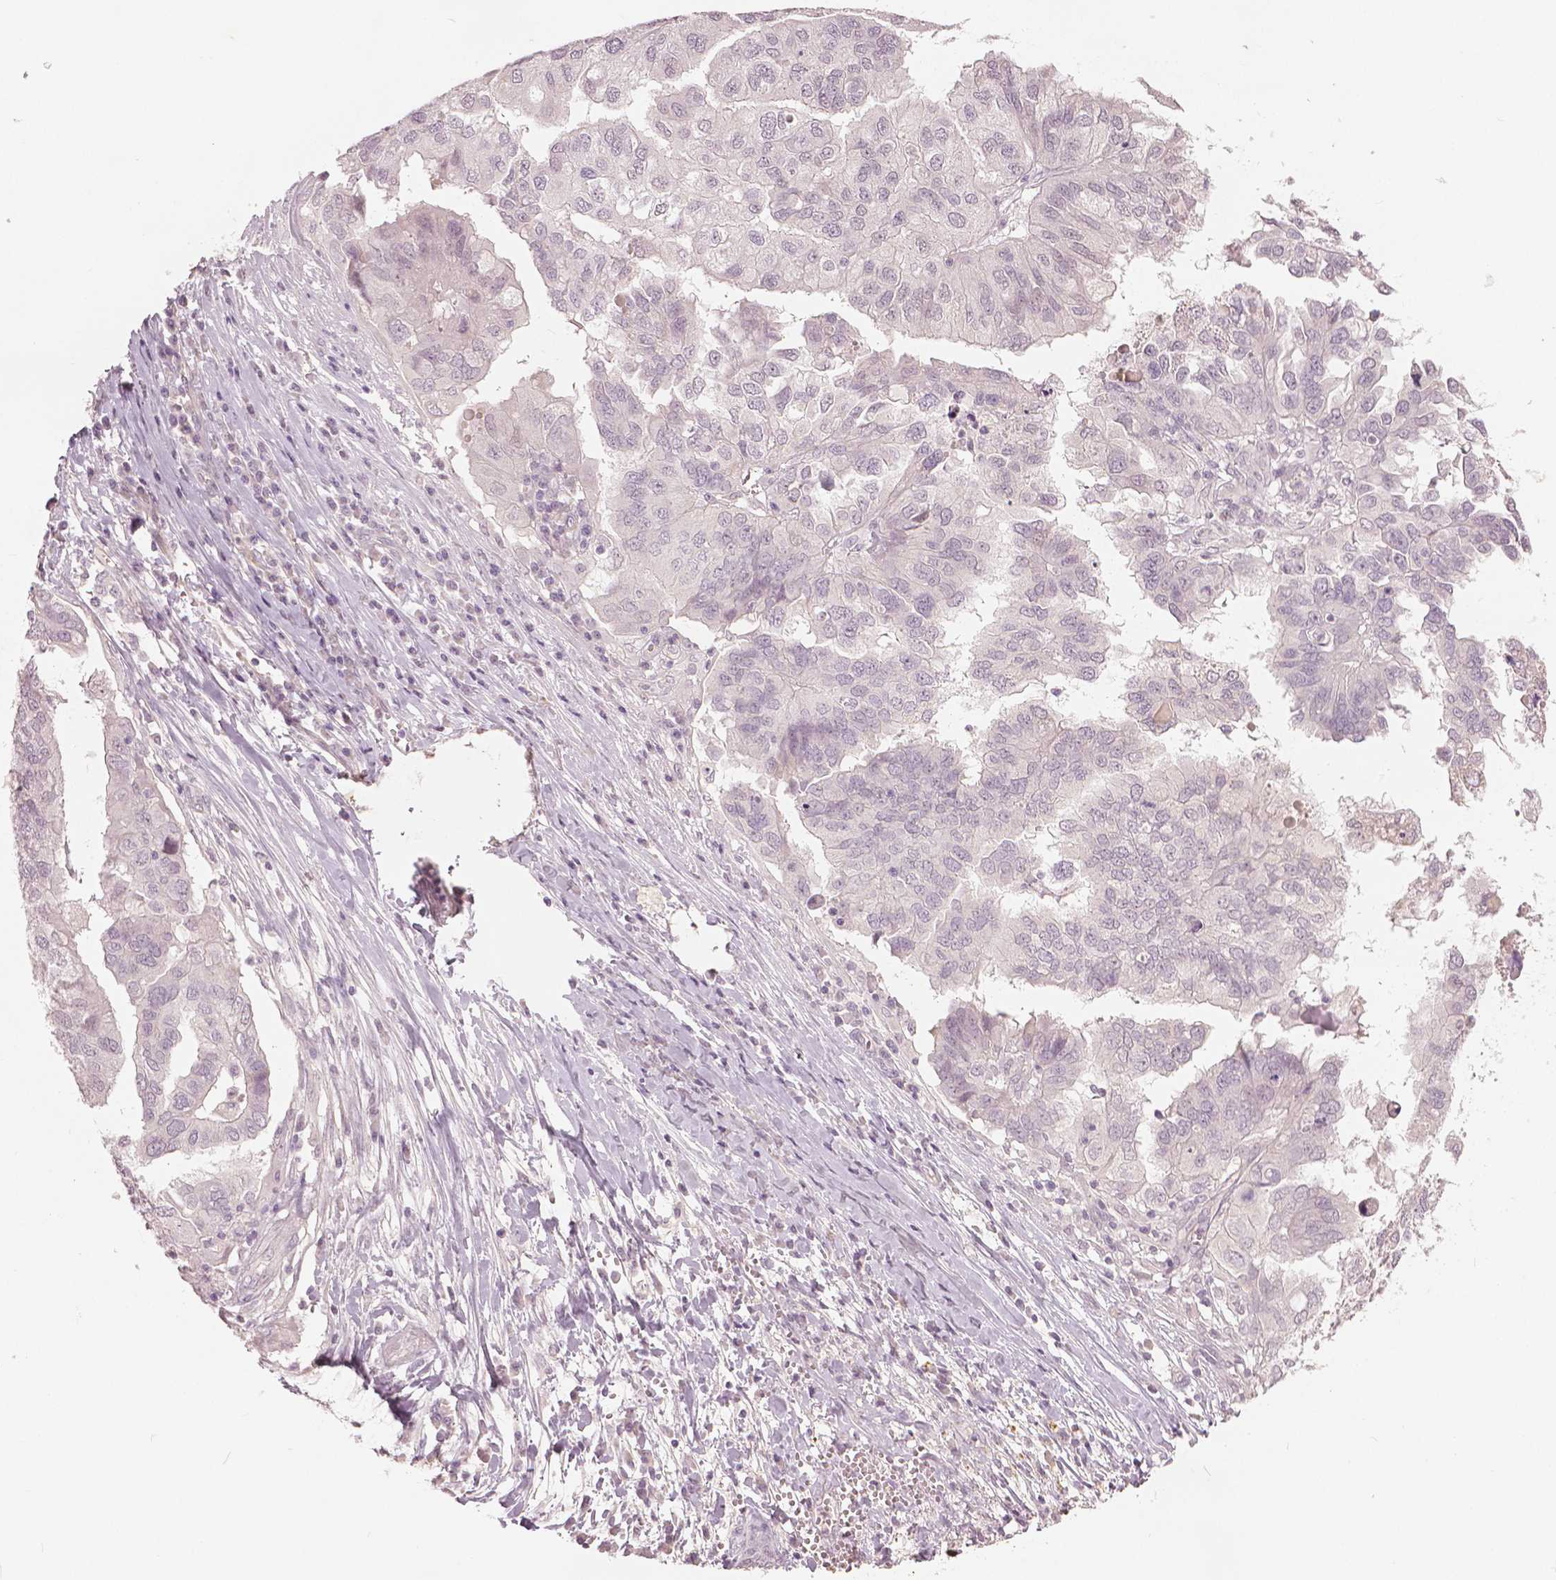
{"staining": {"intensity": "negative", "quantity": "none", "location": "none"}, "tissue": "ovarian cancer", "cell_type": "Tumor cells", "image_type": "cancer", "snomed": [{"axis": "morphology", "description": "Cystadenocarcinoma, serous, NOS"}, {"axis": "topography", "description": "Ovary"}], "caption": "Immunohistochemistry (IHC) of human serous cystadenocarcinoma (ovarian) exhibits no expression in tumor cells.", "gene": "NANOG", "patient": {"sex": "female", "age": 79}}